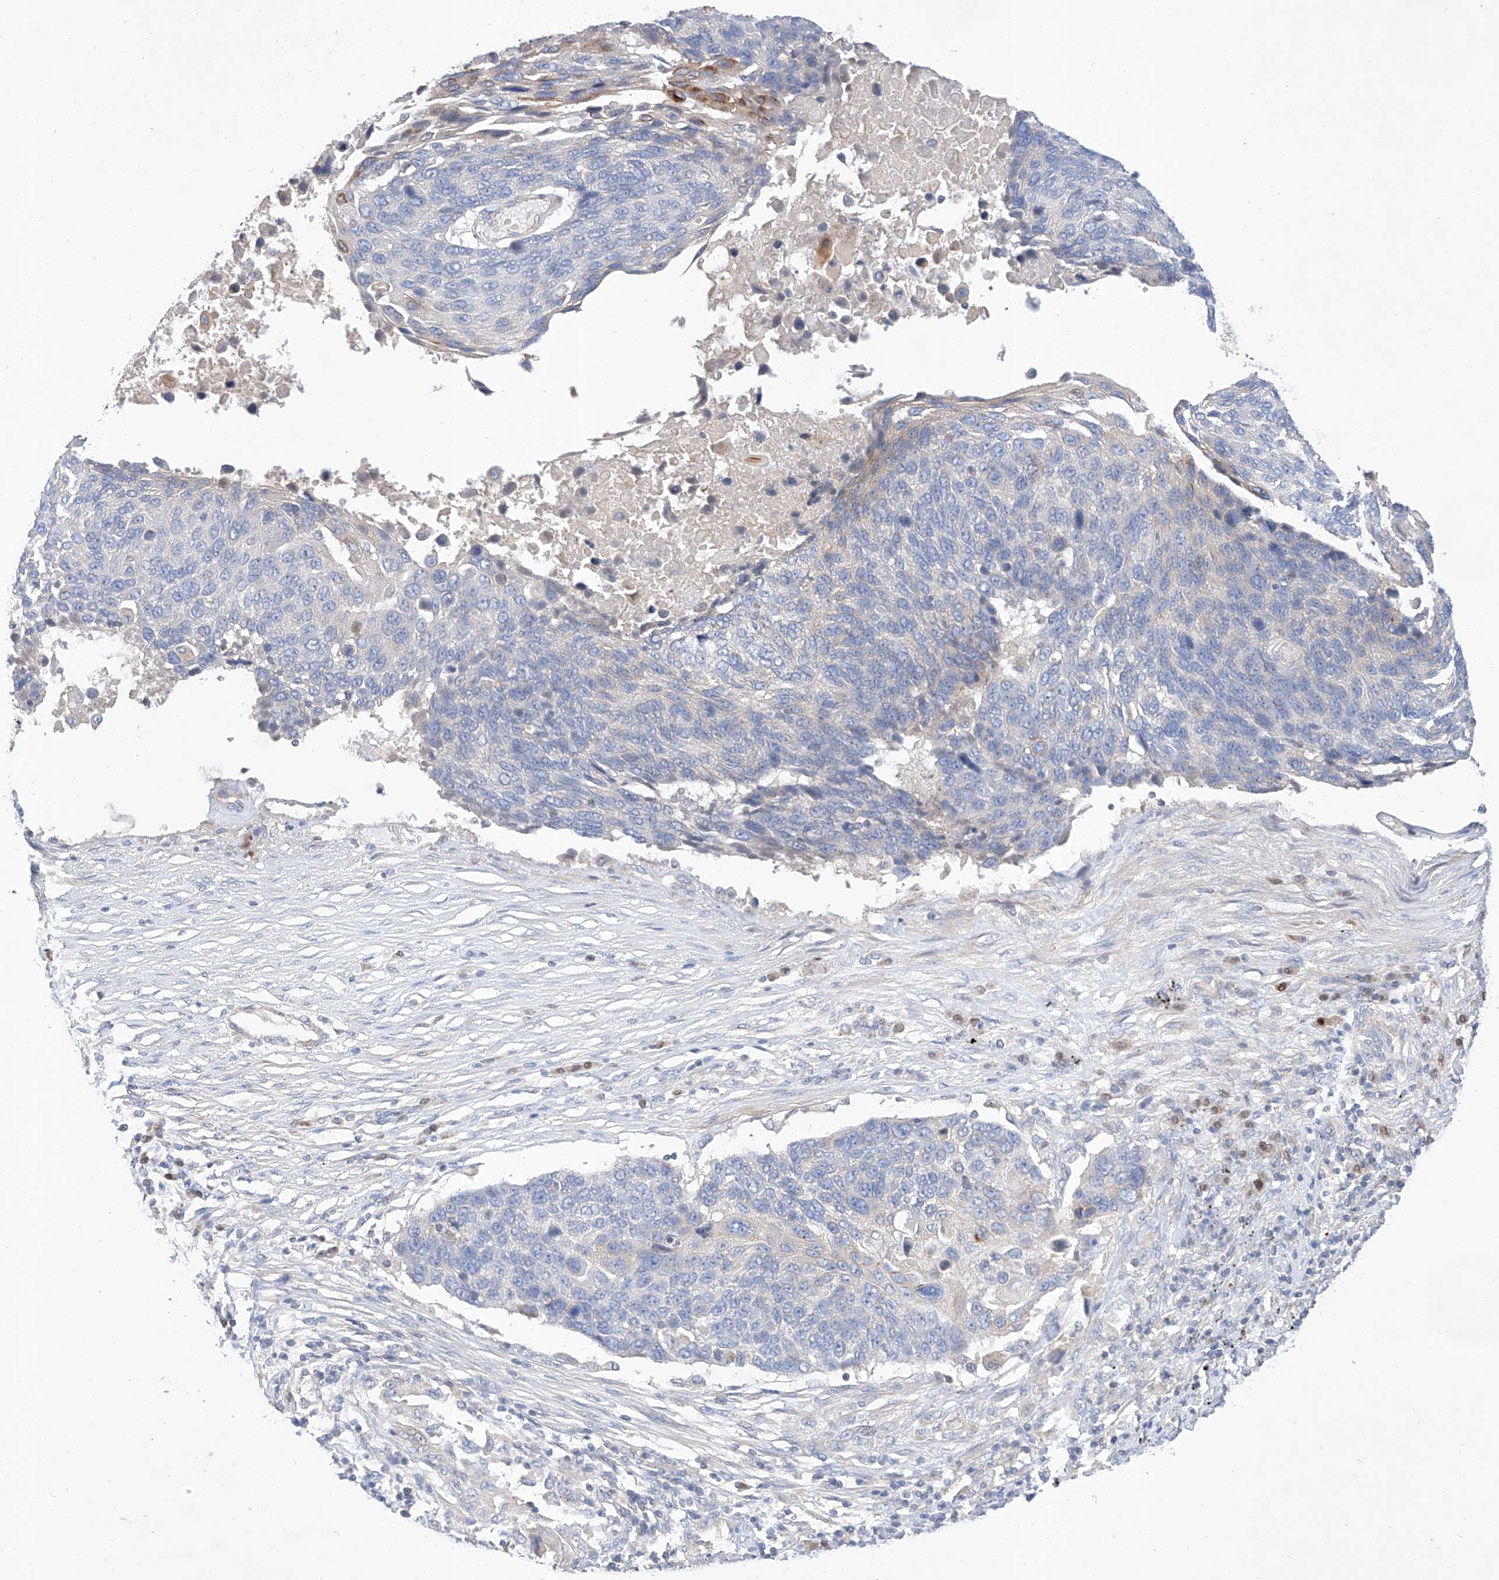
{"staining": {"intensity": "negative", "quantity": "none", "location": "none"}, "tissue": "lung cancer", "cell_type": "Tumor cells", "image_type": "cancer", "snomed": [{"axis": "morphology", "description": "Squamous cell carcinoma, NOS"}, {"axis": "topography", "description": "Lung"}], "caption": "There is no significant staining in tumor cells of lung squamous cell carcinoma. Brightfield microscopy of IHC stained with DAB (3,3'-diaminobenzidine) (brown) and hematoxylin (blue), captured at high magnification.", "gene": "C6orf118", "patient": {"sex": "male", "age": 66}}